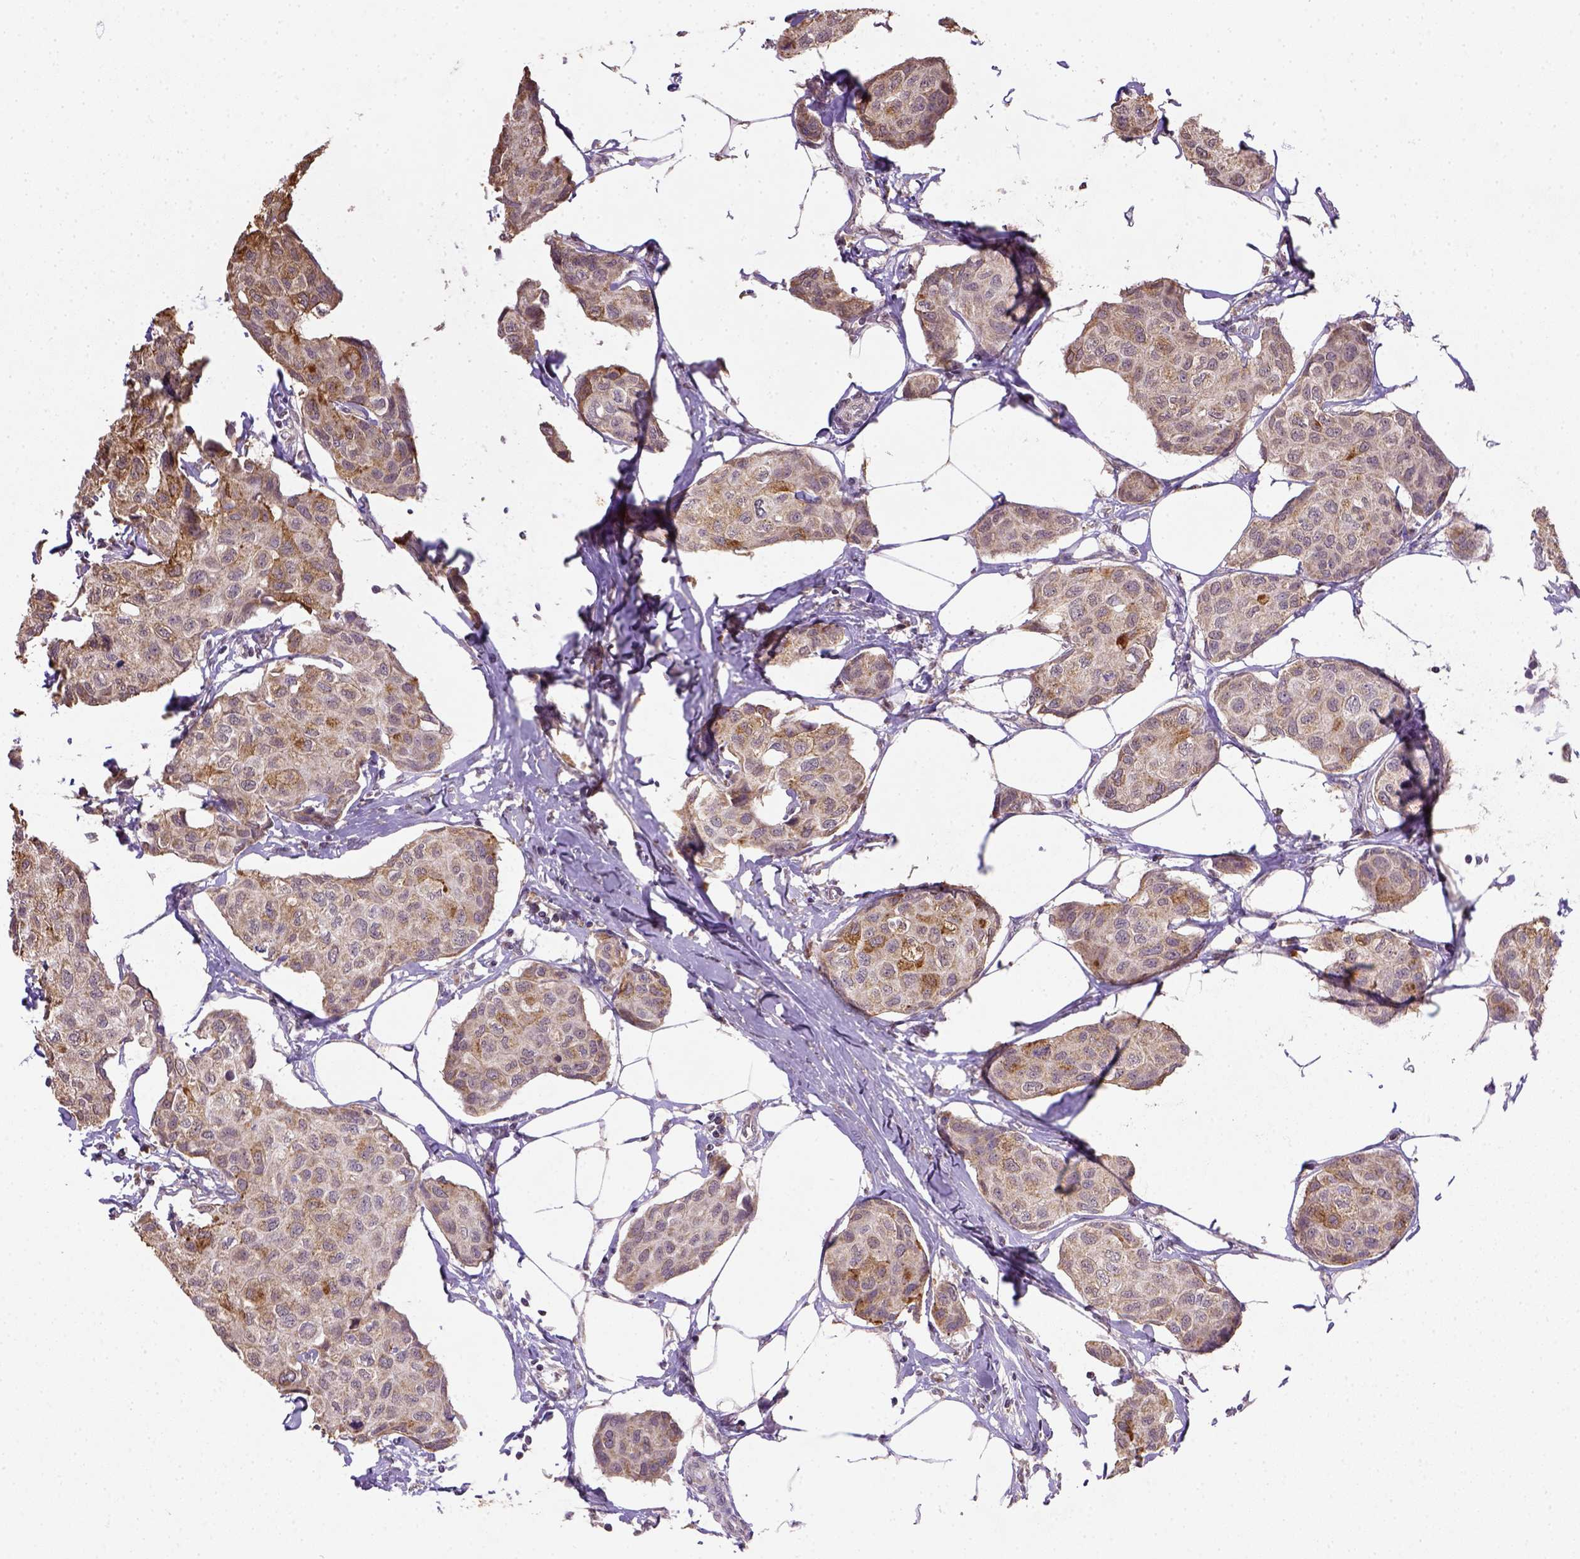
{"staining": {"intensity": "strong", "quantity": "<25%", "location": "cytoplasmic/membranous"}, "tissue": "breast cancer", "cell_type": "Tumor cells", "image_type": "cancer", "snomed": [{"axis": "morphology", "description": "Duct carcinoma"}, {"axis": "topography", "description": "Breast"}], "caption": "Human breast cancer (invasive ductal carcinoma) stained for a protein (brown) demonstrates strong cytoplasmic/membranous positive positivity in approximately <25% of tumor cells.", "gene": "NUDT10", "patient": {"sex": "female", "age": 80}}